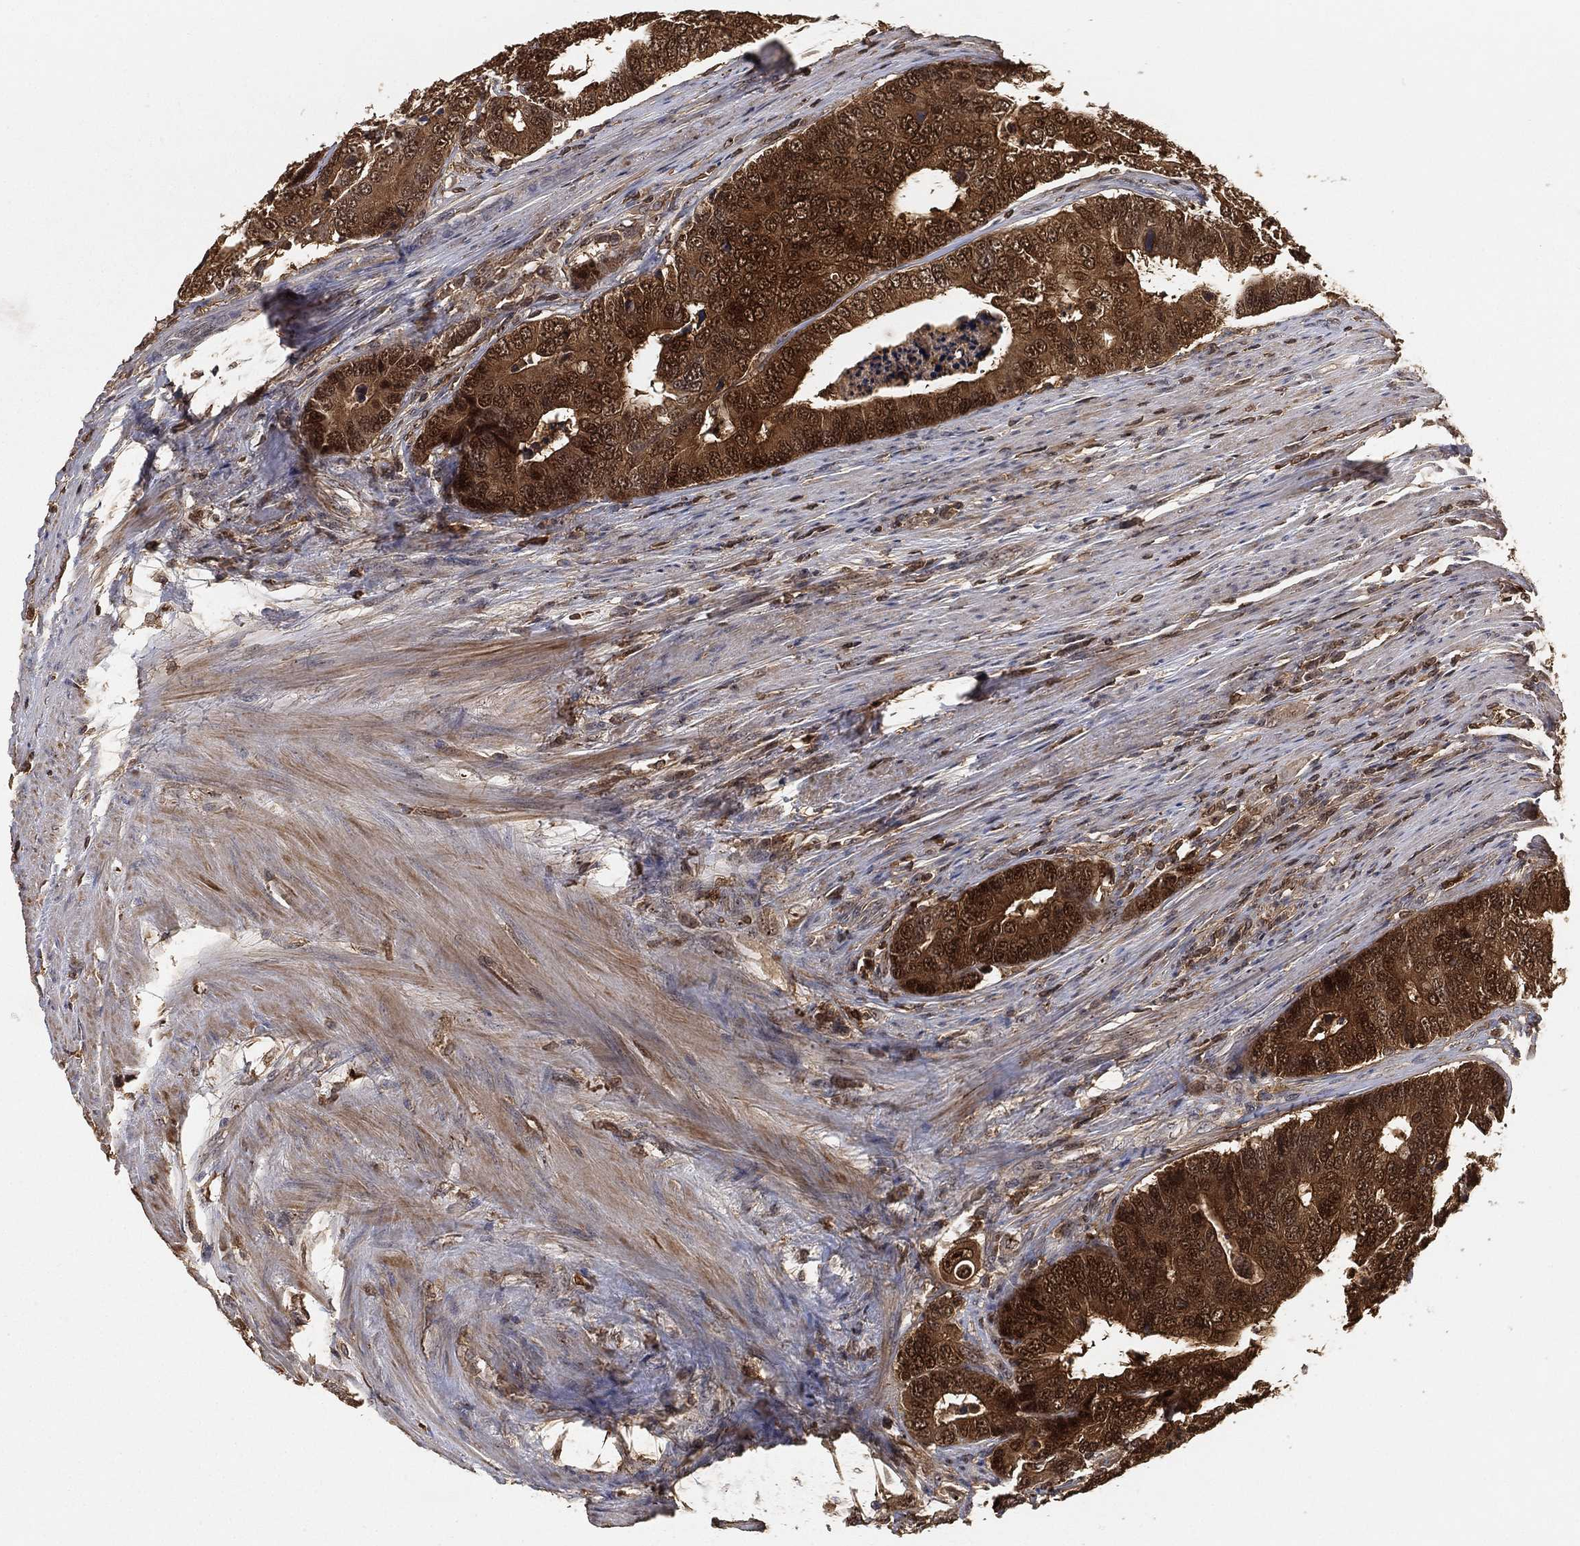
{"staining": {"intensity": "strong", "quantity": "25%-75%", "location": "cytoplasmic/membranous"}, "tissue": "colorectal cancer", "cell_type": "Tumor cells", "image_type": "cancer", "snomed": [{"axis": "morphology", "description": "Adenocarcinoma, NOS"}, {"axis": "topography", "description": "Colon"}], "caption": "High-power microscopy captured an immunohistochemistry photomicrograph of colorectal adenocarcinoma, revealing strong cytoplasmic/membranous staining in about 25%-75% of tumor cells. The staining is performed using DAB brown chromogen to label protein expression. The nuclei are counter-stained blue using hematoxylin.", "gene": "CRYL1", "patient": {"sex": "female", "age": 72}}